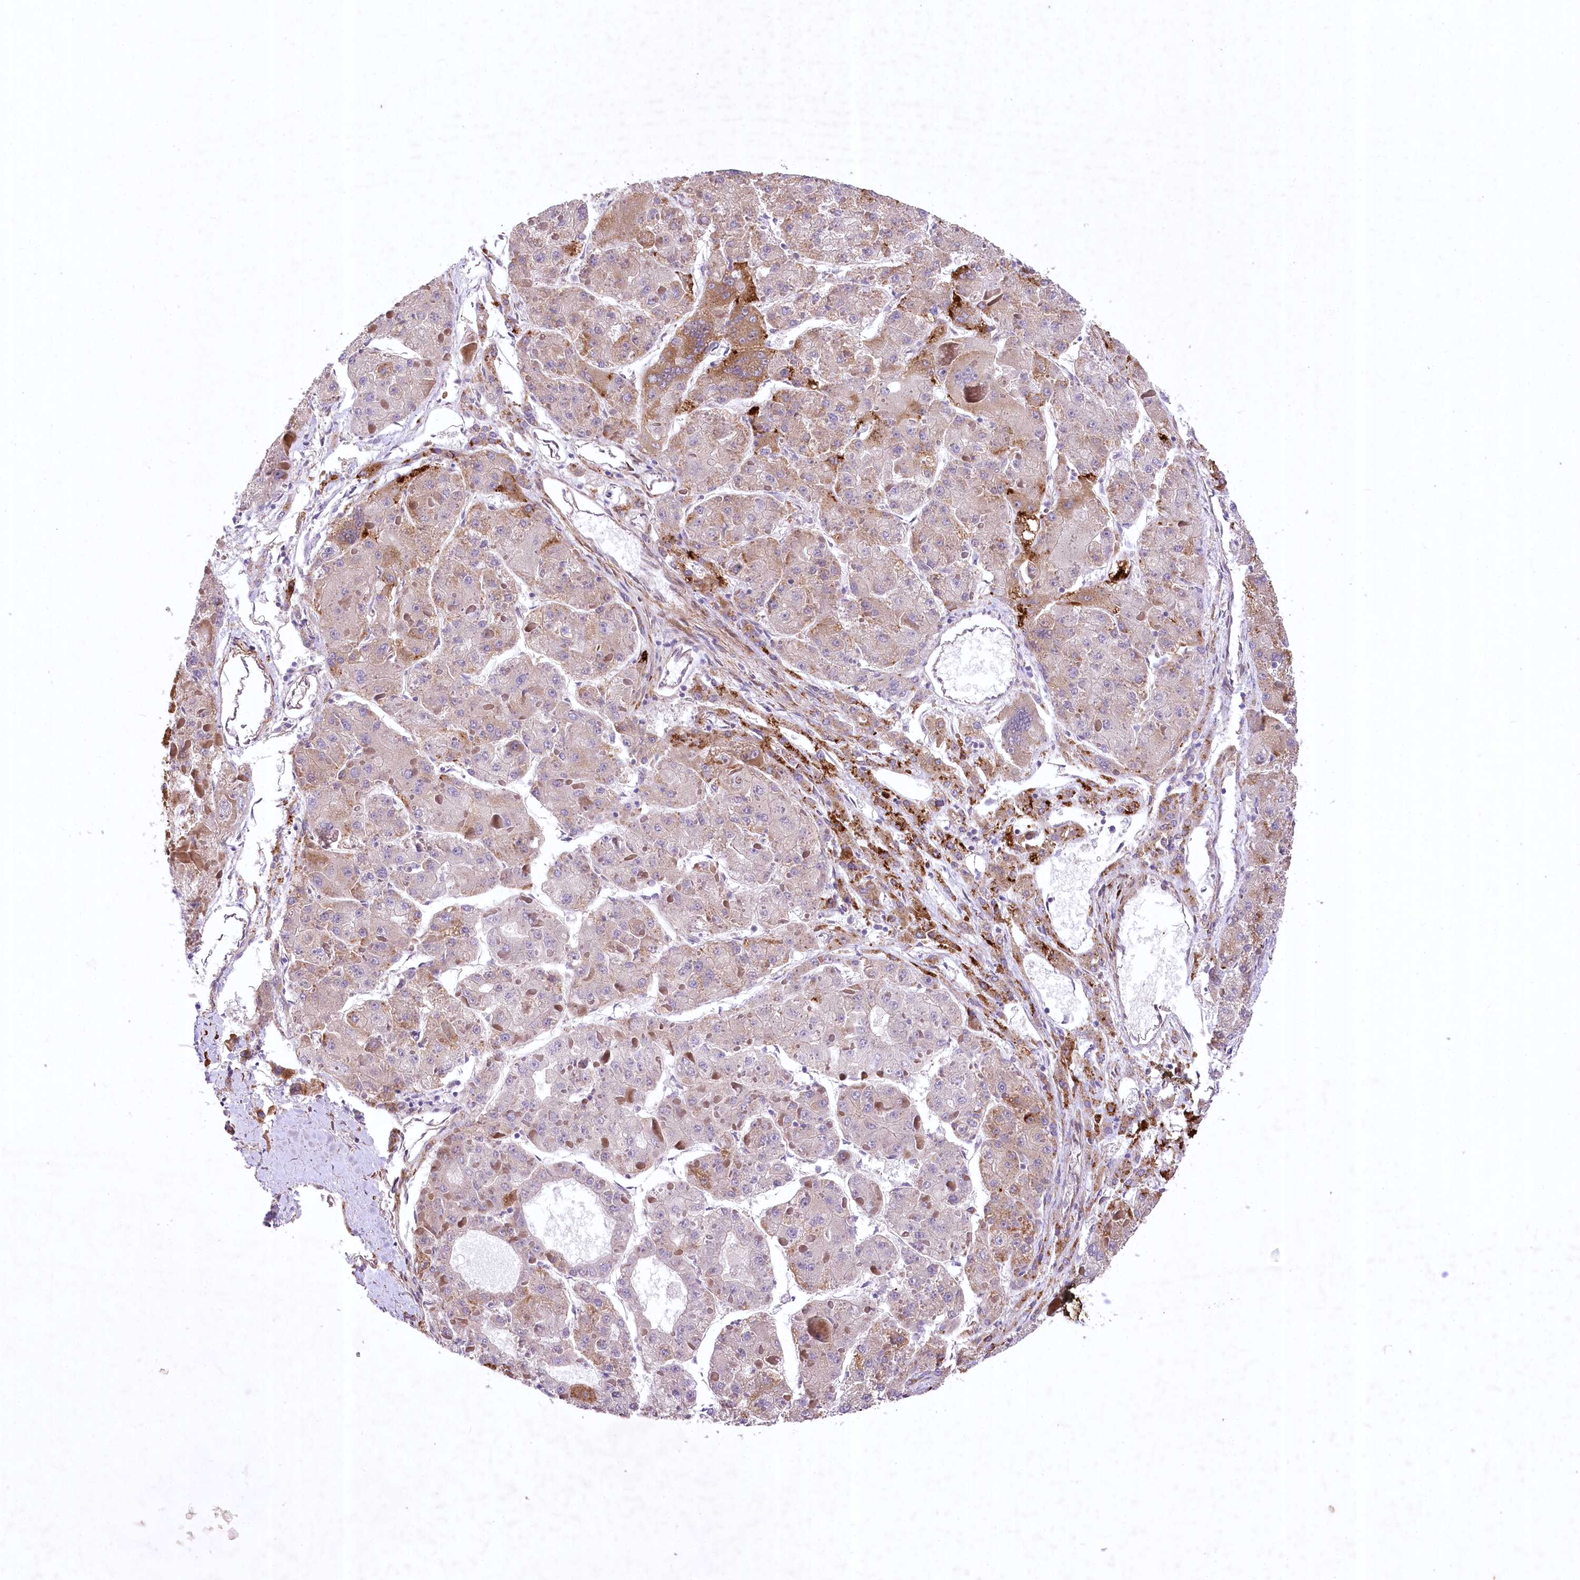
{"staining": {"intensity": "moderate", "quantity": "<25%", "location": "cytoplasmic/membranous"}, "tissue": "liver cancer", "cell_type": "Tumor cells", "image_type": "cancer", "snomed": [{"axis": "morphology", "description": "Carcinoma, Hepatocellular, NOS"}, {"axis": "topography", "description": "Liver"}], "caption": "Hepatocellular carcinoma (liver) was stained to show a protein in brown. There is low levels of moderate cytoplasmic/membranous positivity in approximately <25% of tumor cells. (brown staining indicates protein expression, while blue staining denotes nuclei).", "gene": "RDH16", "patient": {"sex": "female", "age": 73}}